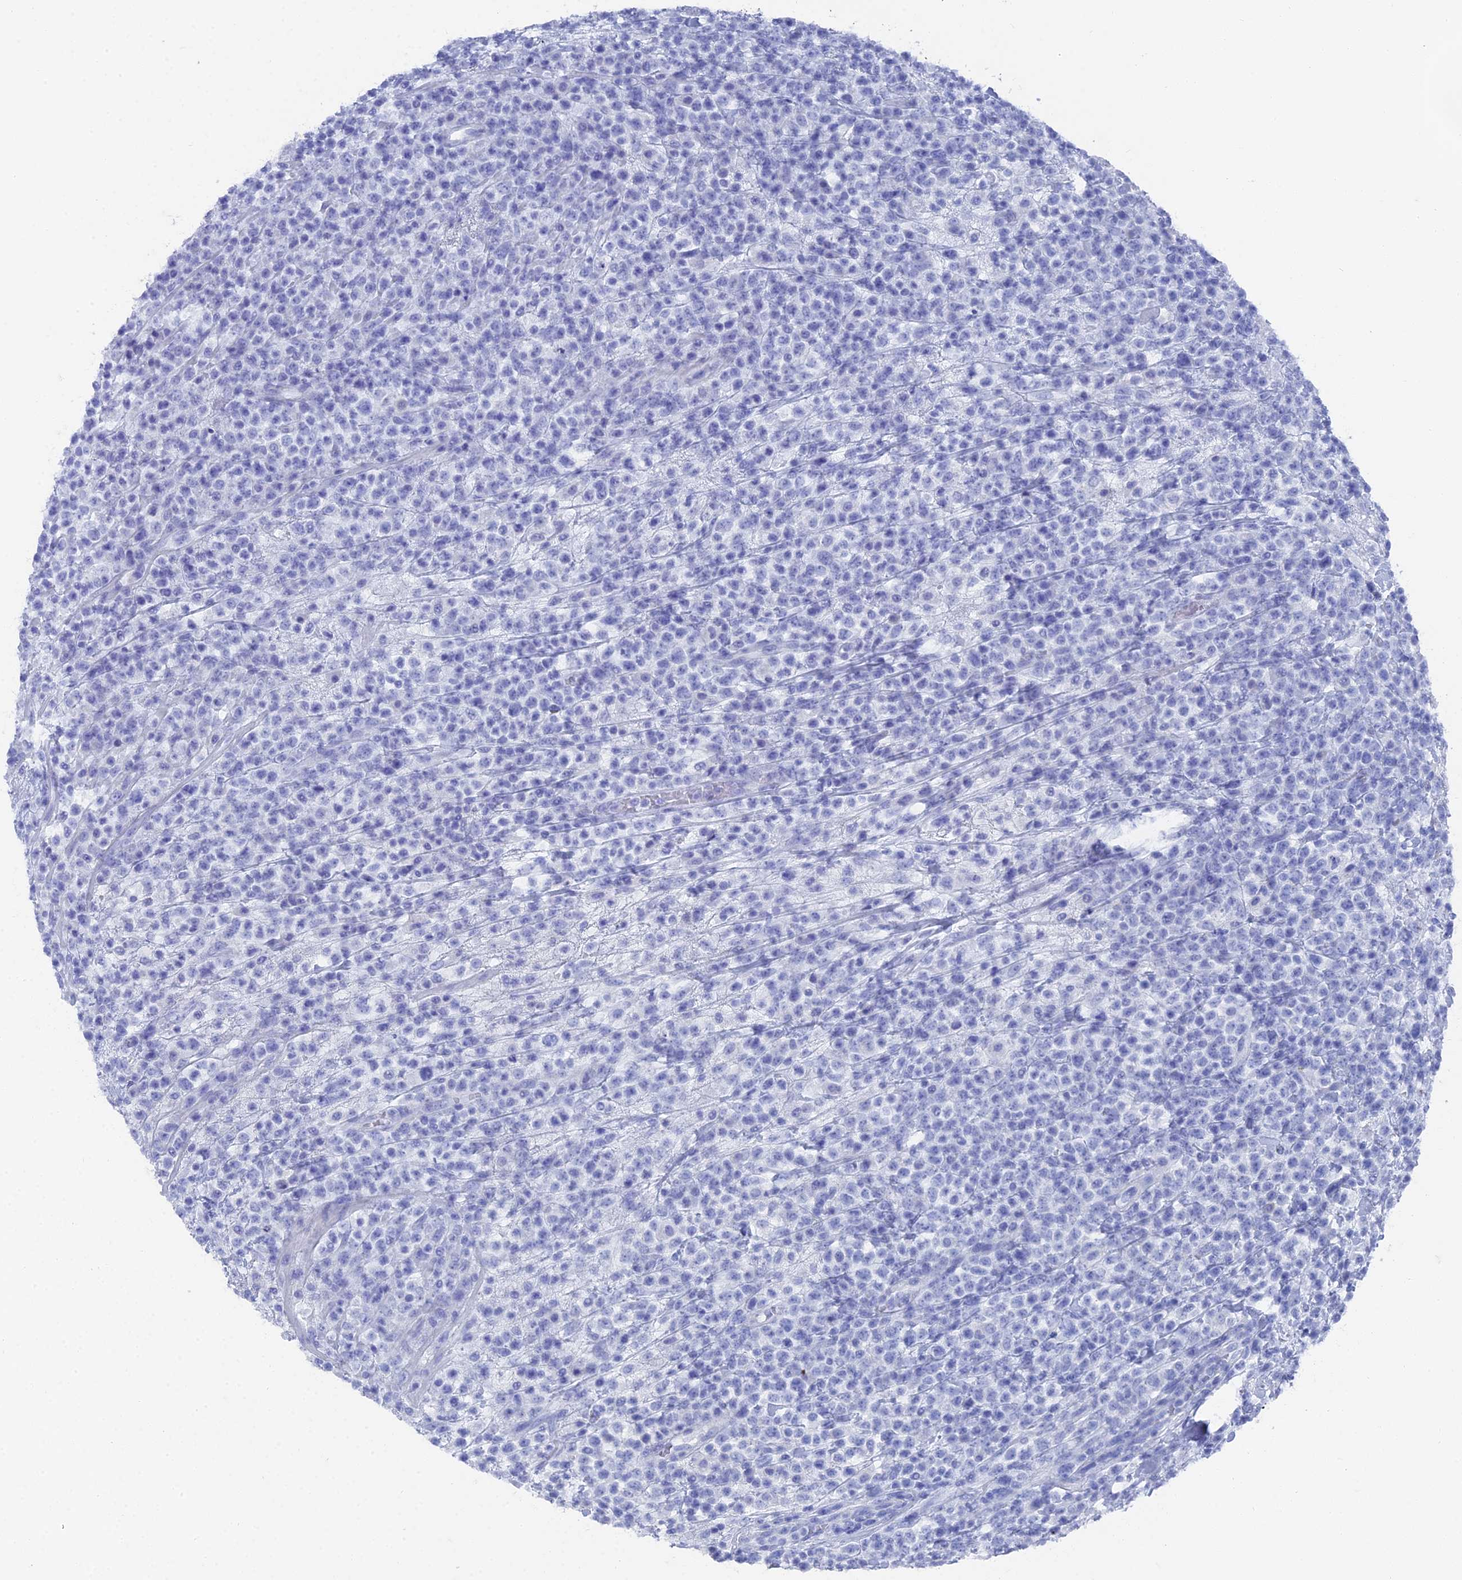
{"staining": {"intensity": "negative", "quantity": "none", "location": "none"}, "tissue": "lymphoma", "cell_type": "Tumor cells", "image_type": "cancer", "snomed": [{"axis": "morphology", "description": "Malignant lymphoma, non-Hodgkin's type, High grade"}, {"axis": "topography", "description": "Colon"}], "caption": "Immunohistochemistry micrograph of high-grade malignant lymphoma, non-Hodgkin's type stained for a protein (brown), which displays no expression in tumor cells.", "gene": "ENPP3", "patient": {"sex": "female", "age": 53}}